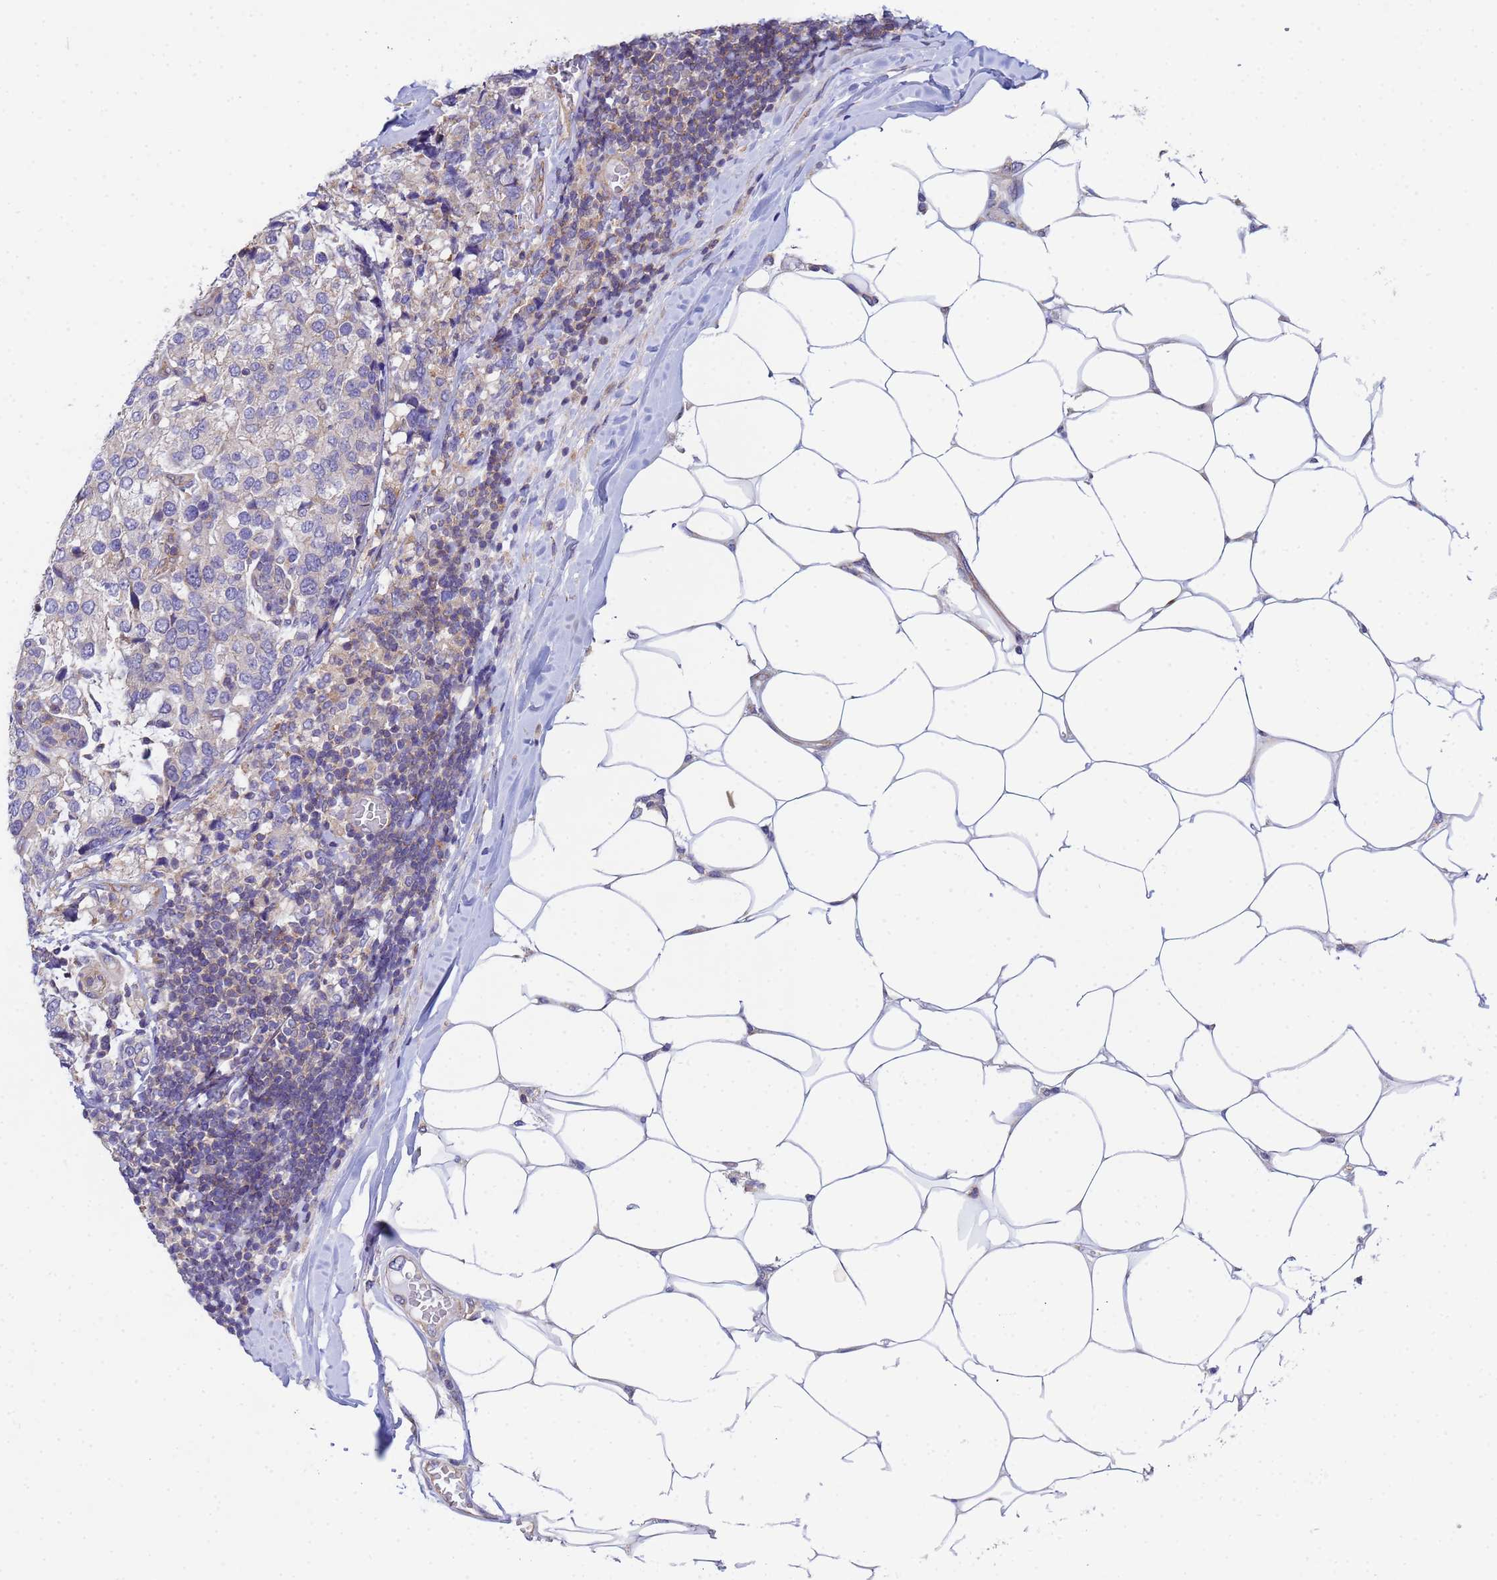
{"staining": {"intensity": "negative", "quantity": "none", "location": "none"}, "tissue": "breast cancer", "cell_type": "Tumor cells", "image_type": "cancer", "snomed": [{"axis": "morphology", "description": "Lobular carcinoma"}, {"axis": "topography", "description": "Breast"}], "caption": "Human breast lobular carcinoma stained for a protein using IHC exhibits no staining in tumor cells.", "gene": "CDC34", "patient": {"sex": "female", "age": 59}}